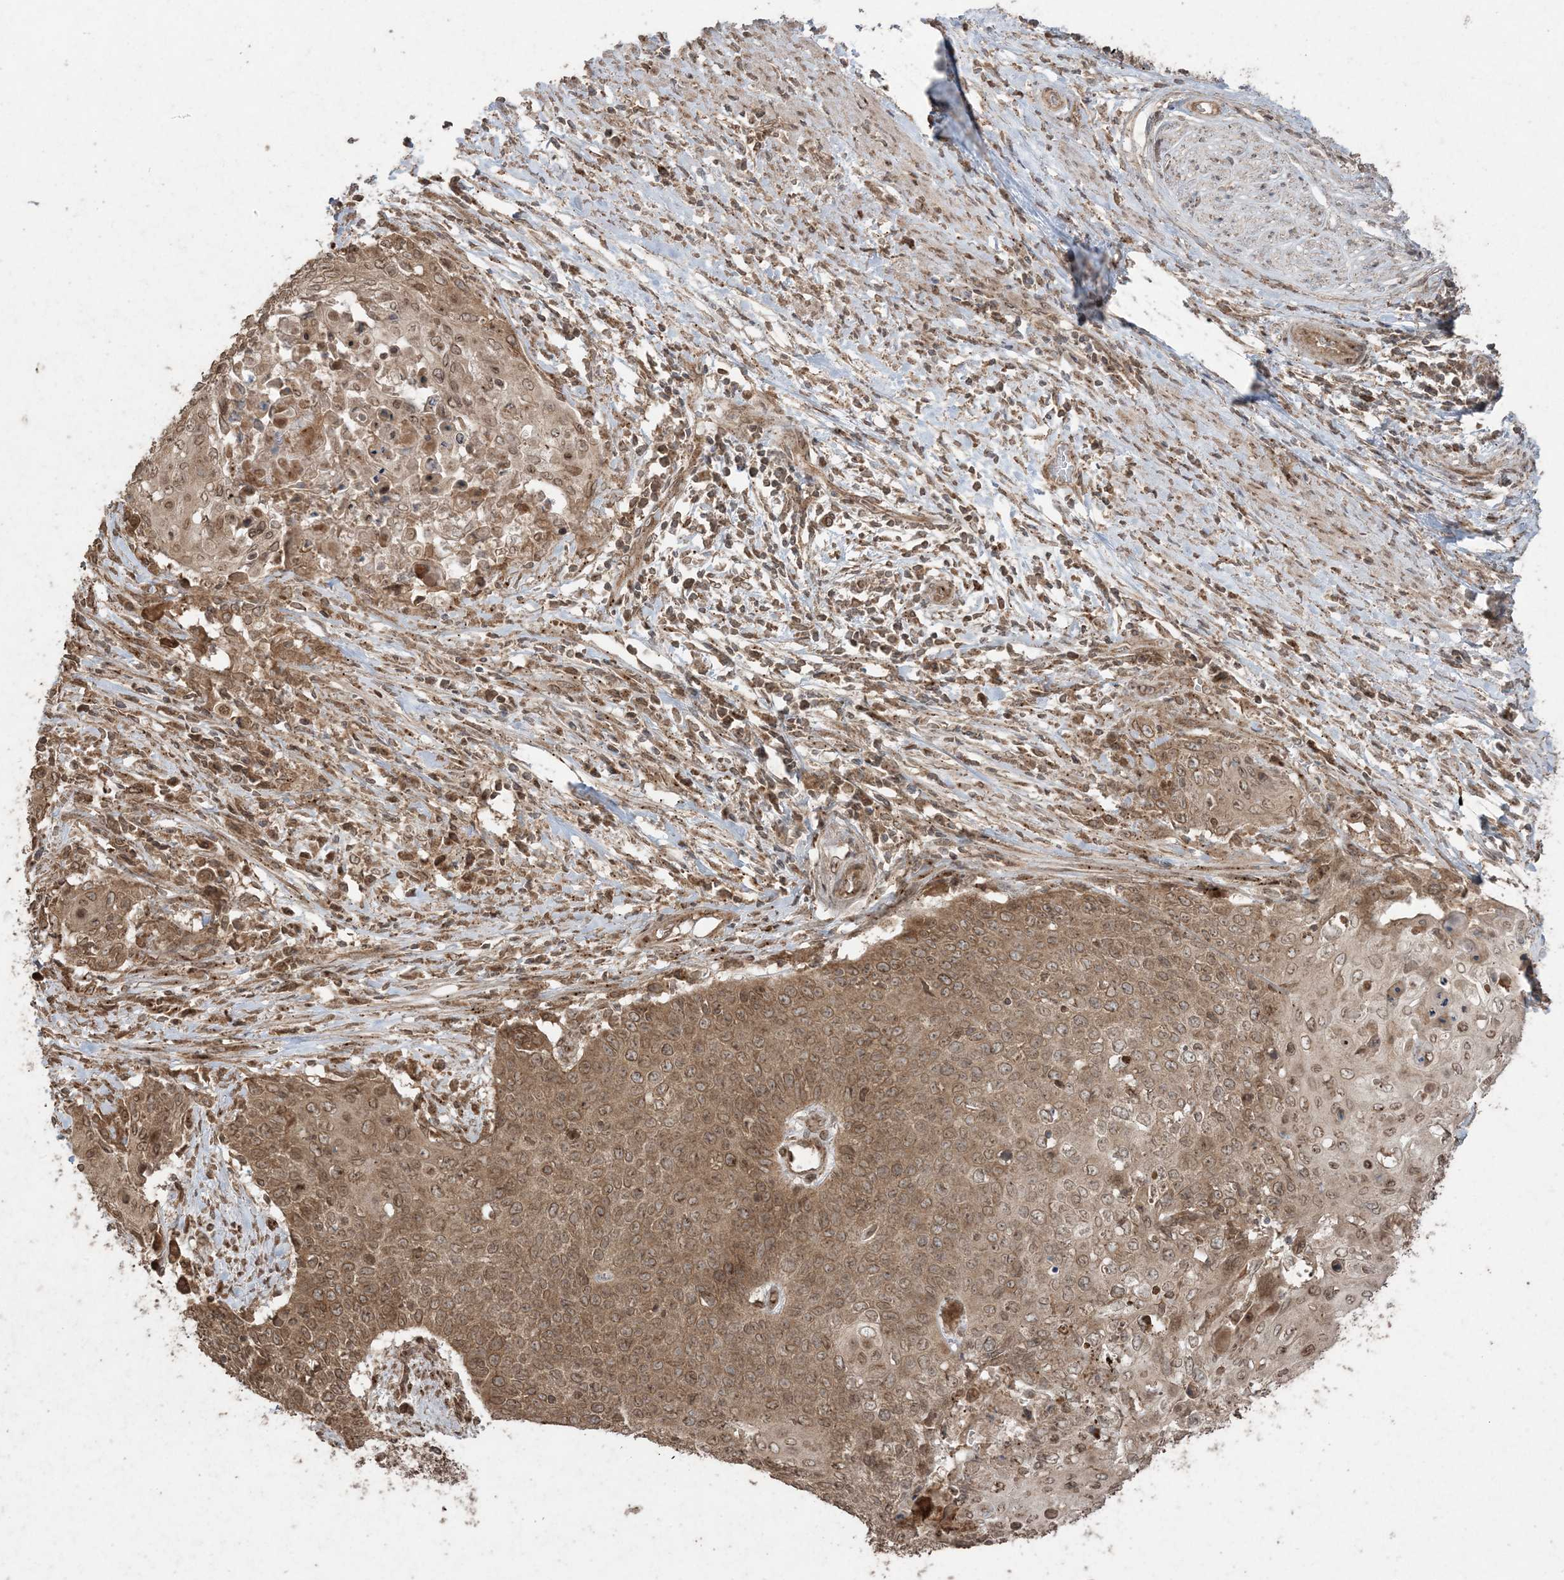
{"staining": {"intensity": "moderate", "quantity": ">75%", "location": "cytoplasmic/membranous,nuclear"}, "tissue": "cervical cancer", "cell_type": "Tumor cells", "image_type": "cancer", "snomed": [{"axis": "morphology", "description": "Squamous cell carcinoma, NOS"}, {"axis": "topography", "description": "Cervix"}], "caption": "Cervical cancer (squamous cell carcinoma) stained for a protein shows moderate cytoplasmic/membranous and nuclear positivity in tumor cells.", "gene": "DDX19B", "patient": {"sex": "female", "age": 39}}